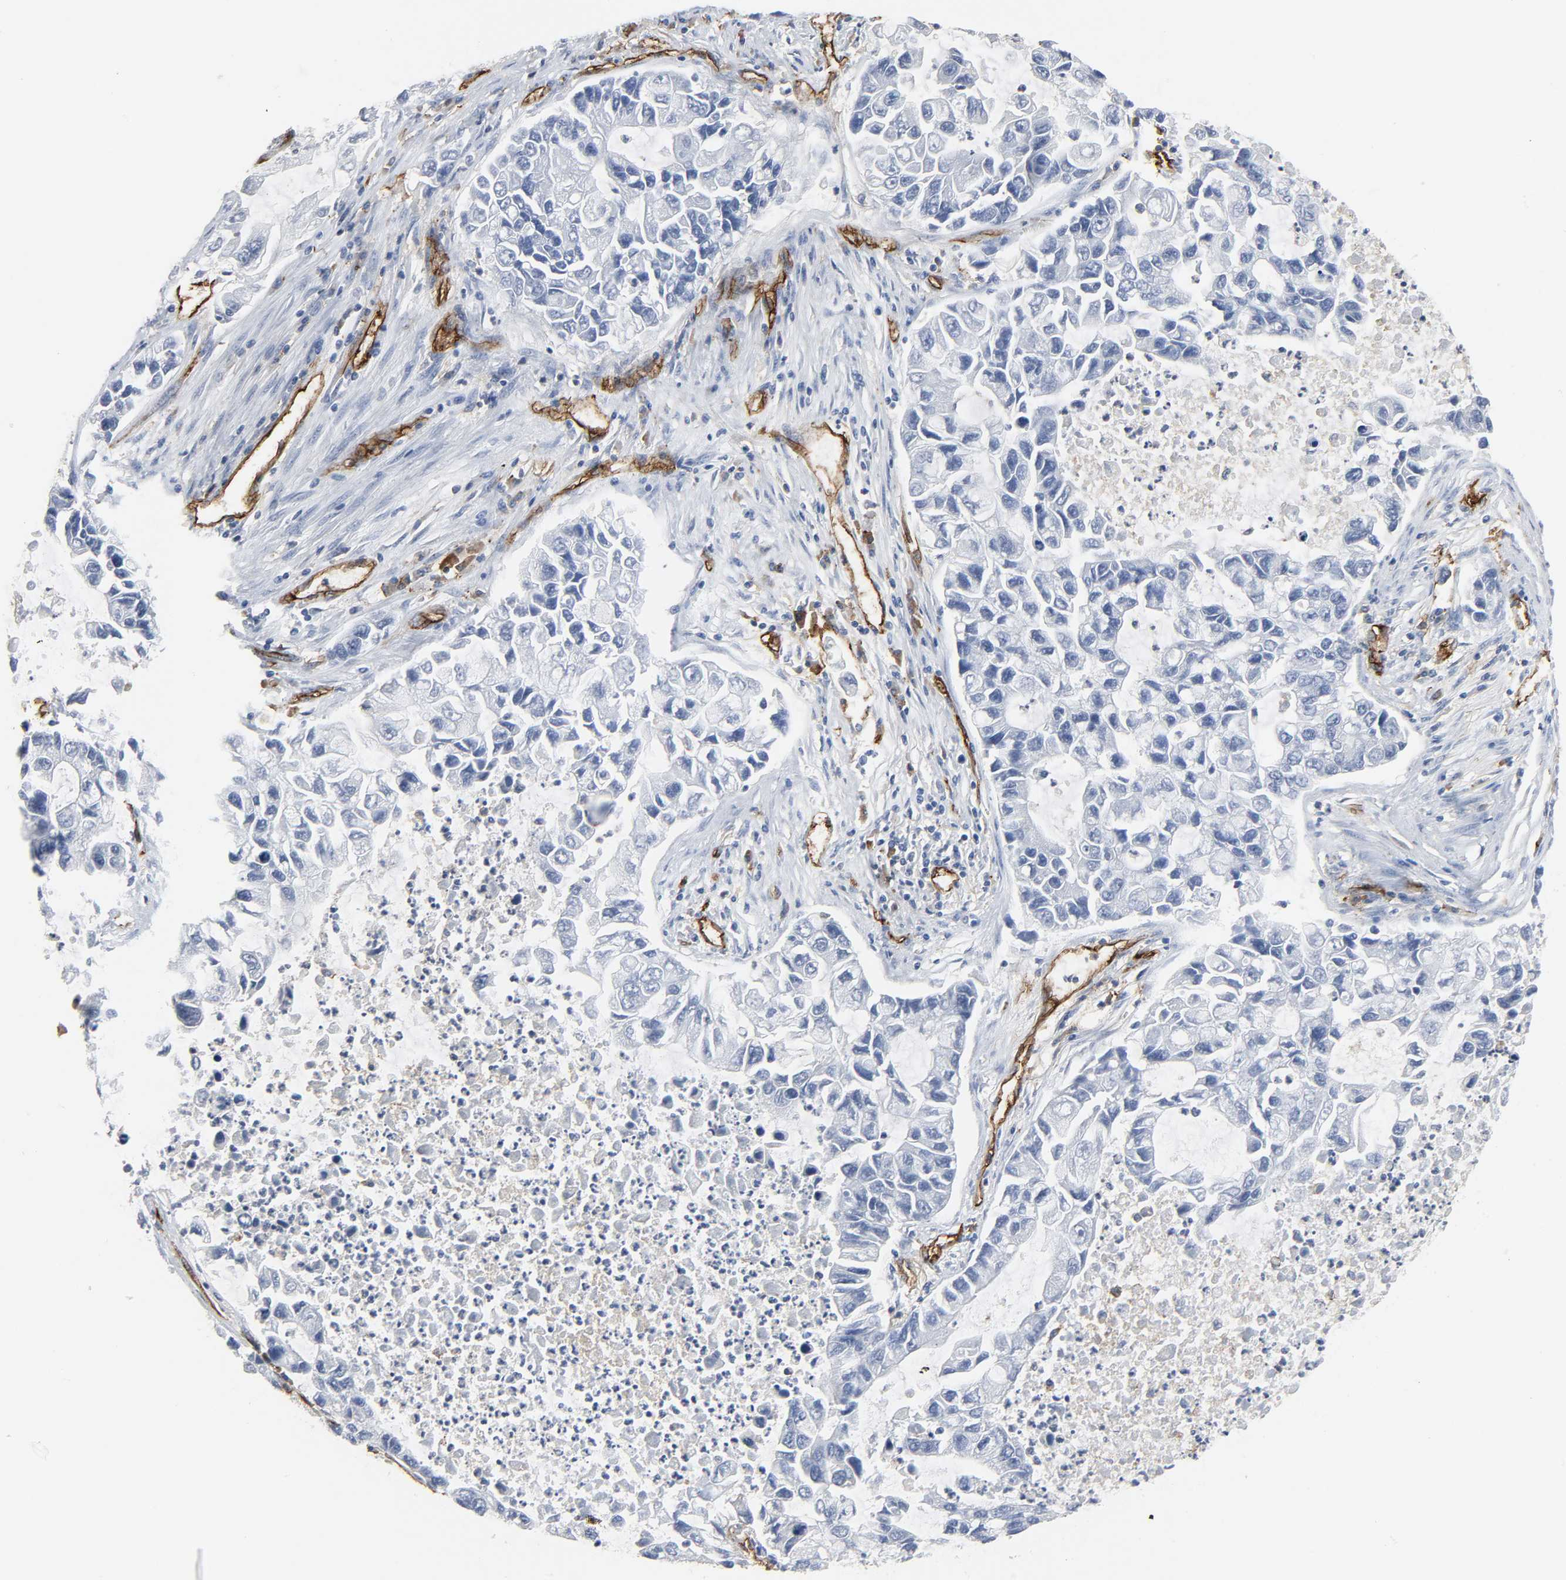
{"staining": {"intensity": "negative", "quantity": "none", "location": "none"}, "tissue": "lung cancer", "cell_type": "Tumor cells", "image_type": "cancer", "snomed": [{"axis": "morphology", "description": "Adenocarcinoma, NOS"}, {"axis": "topography", "description": "Lung"}], "caption": "Tumor cells are negative for protein expression in human lung cancer. (Brightfield microscopy of DAB IHC at high magnification).", "gene": "PECAM1", "patient": {"sex": "female", "age": 51}}